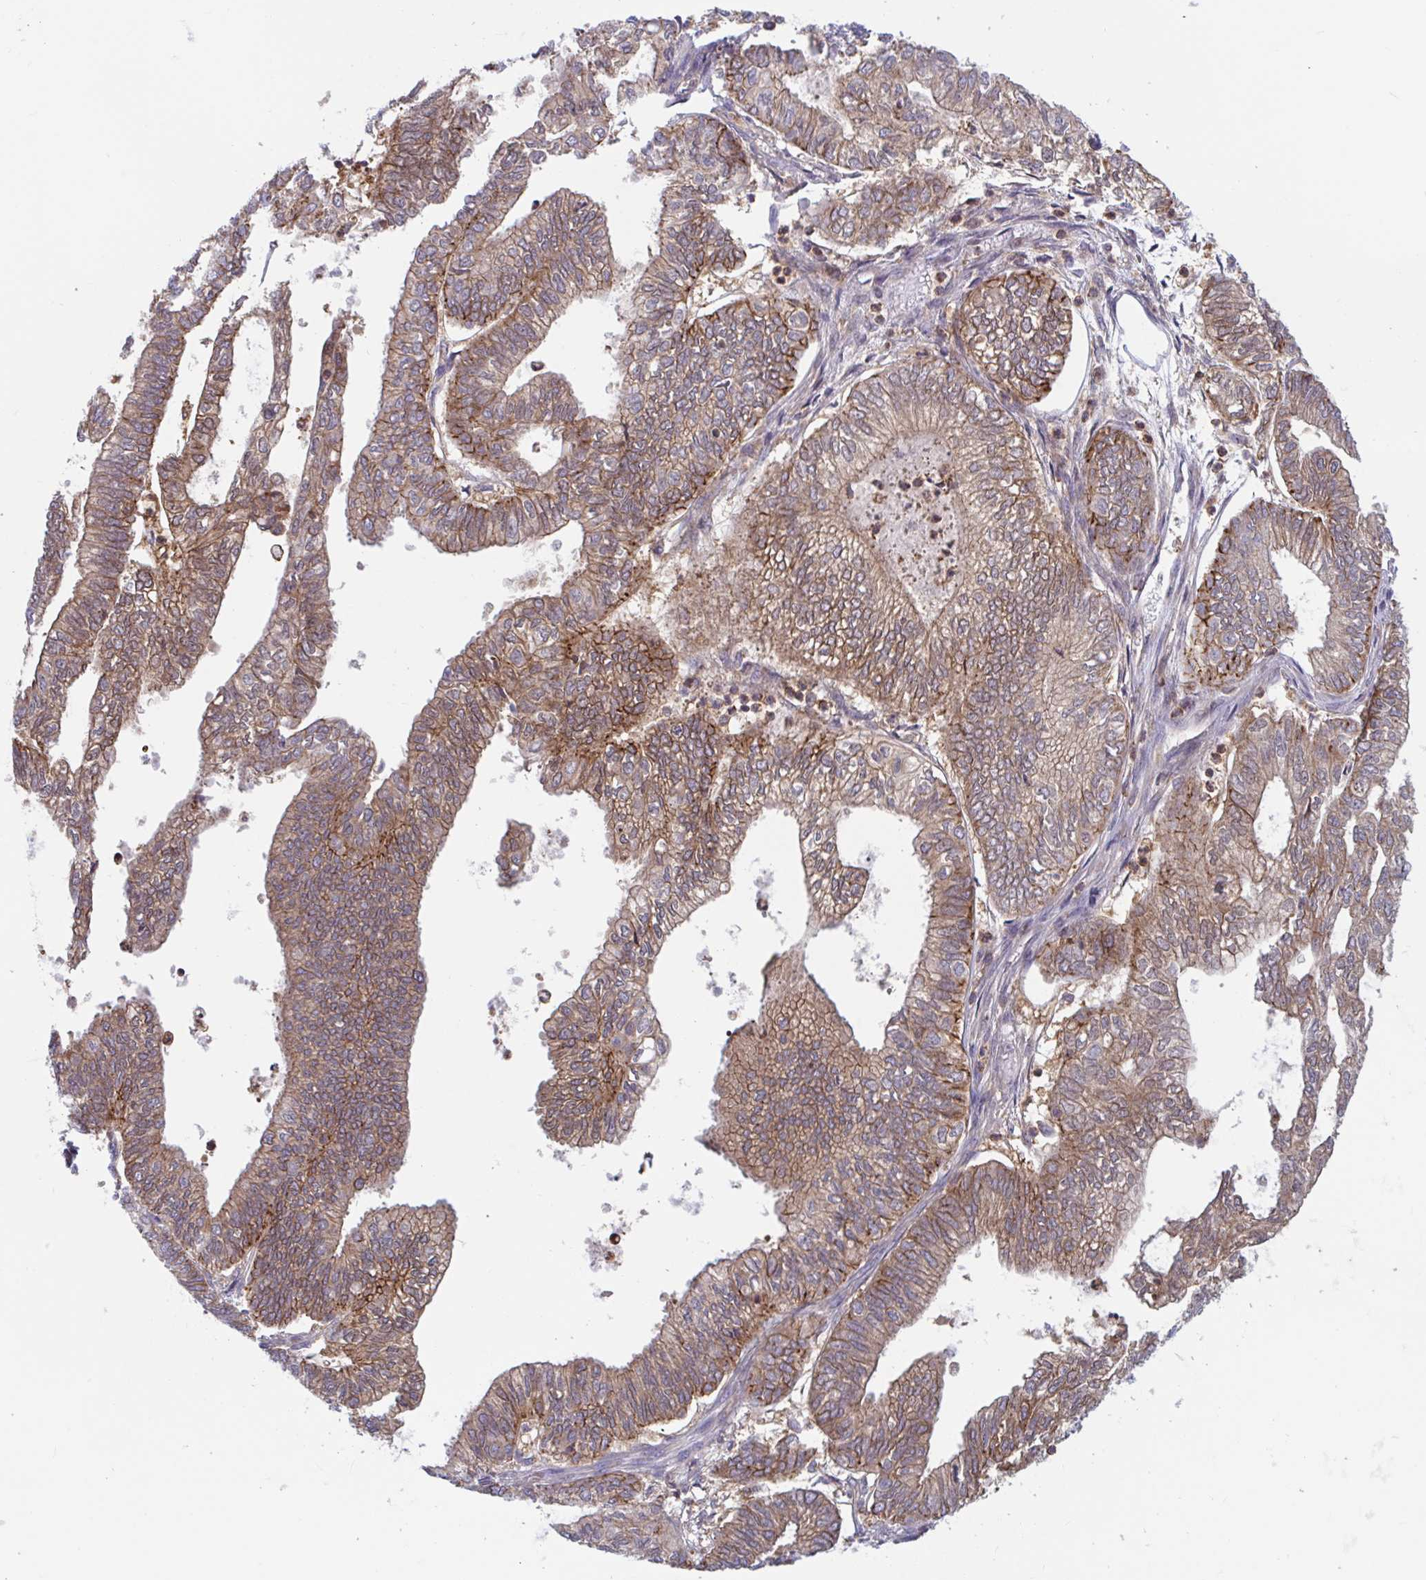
{"staining": {"intensity": "moderate", "quantity": ">75%", "location": "cytoplasmic/membranous"}, "tissue": "ovarian cancer", "cell_type": "Tumor cells", "image_type": "cancer", "snomed": [{"axis": "morphology", "description": "Carcinoma, endometroid"}, {"axis": "topography", "description": "Ovary"}], "caption": "An IHC image of neoplastic tissue is shown. Protein staining in brown highlights moderate cytoplasmic/membranous positivity in ovarian endometroid carcinoma within tumor cells. The staining was performed using DAB to visualize the protein expression in brown, while the nuclei were stained in blue with hematoxylin (Magnification: 20x).", "gene": "LMNTD2", "patient": {"sex": "female", "age": 64}}